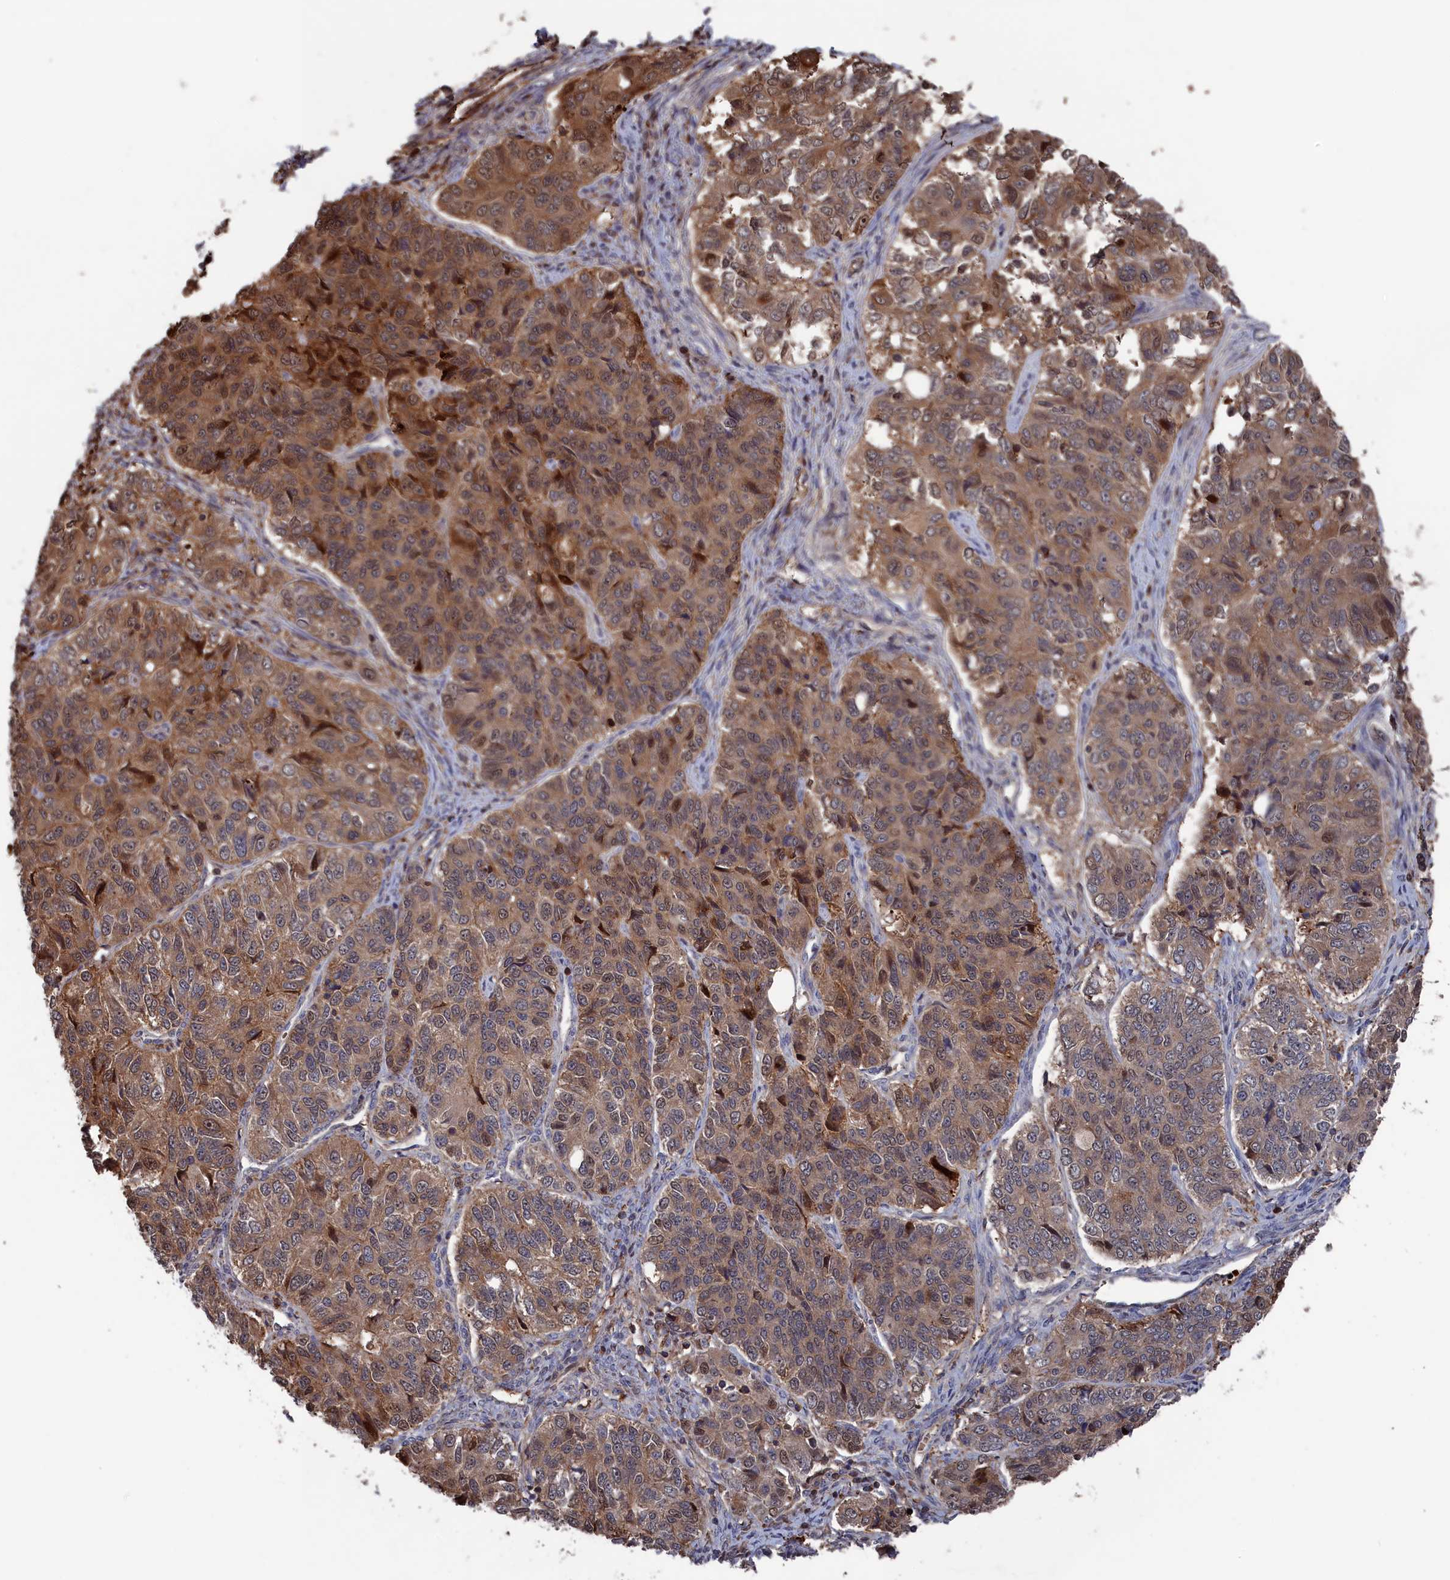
{"staining": {"intensity": "moderate", "quantity": ">75%", "location": "cytoplasmic/membranous,nuclear"}, "tissue": "ovarian cancer", "cell_type": "Tumor cells", "image_type": "cancer", "snomed": [{"axis": "morphology", "description": "Carcinoma, endometroid"}, {"axis": "topography", "description": "Ovary"}], "caption": "Approximately >75% of tumor cells in human ovarian endometroid carcinoma reveal moderate cytoplasmic/membranous and nuclear protein positivity as visualized by brown immunohistochemical staining.", "gene": "PLA2G15", "patient": {"sex": "female", "age": 51}}